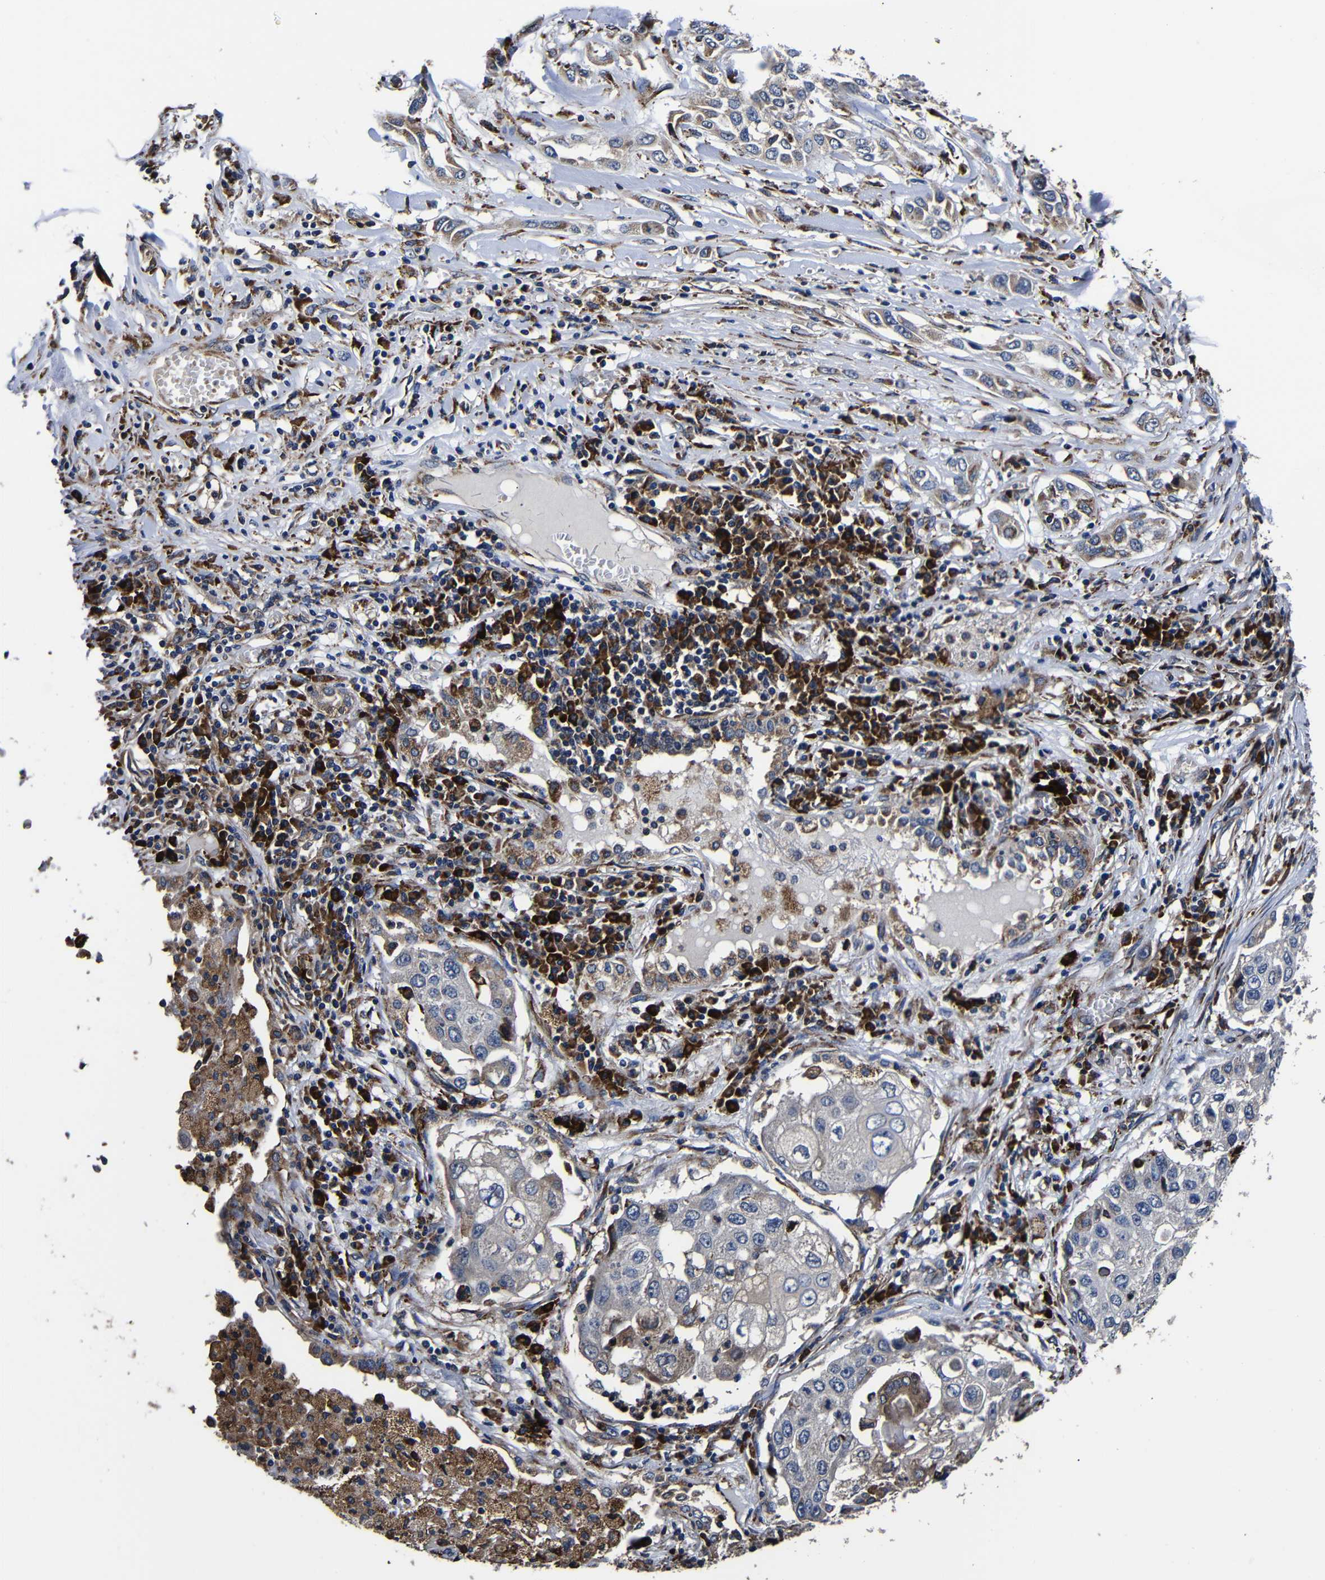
{"staining": {"intensity": "weak", "quantity": "25%-75%", "location": "cytoplasmic/membranous"}, "tissue": "lung cancer", "cell_type": "Tumor cells", "image_type": "cancer", "snomed": [{"axis": "morphology", "description": "Squamous cell carcinoma, NOS"}, {"axis": "topography", "description": "Lung"}], "caption": "DAB immunohistochemical staining of human lung cancer shows weak cytoplasmic/membranous protein expression in approximately 25%-75% of tumor cells.", "gene": "SCN9A", "patient": {"sex": "male", "age": 71}}